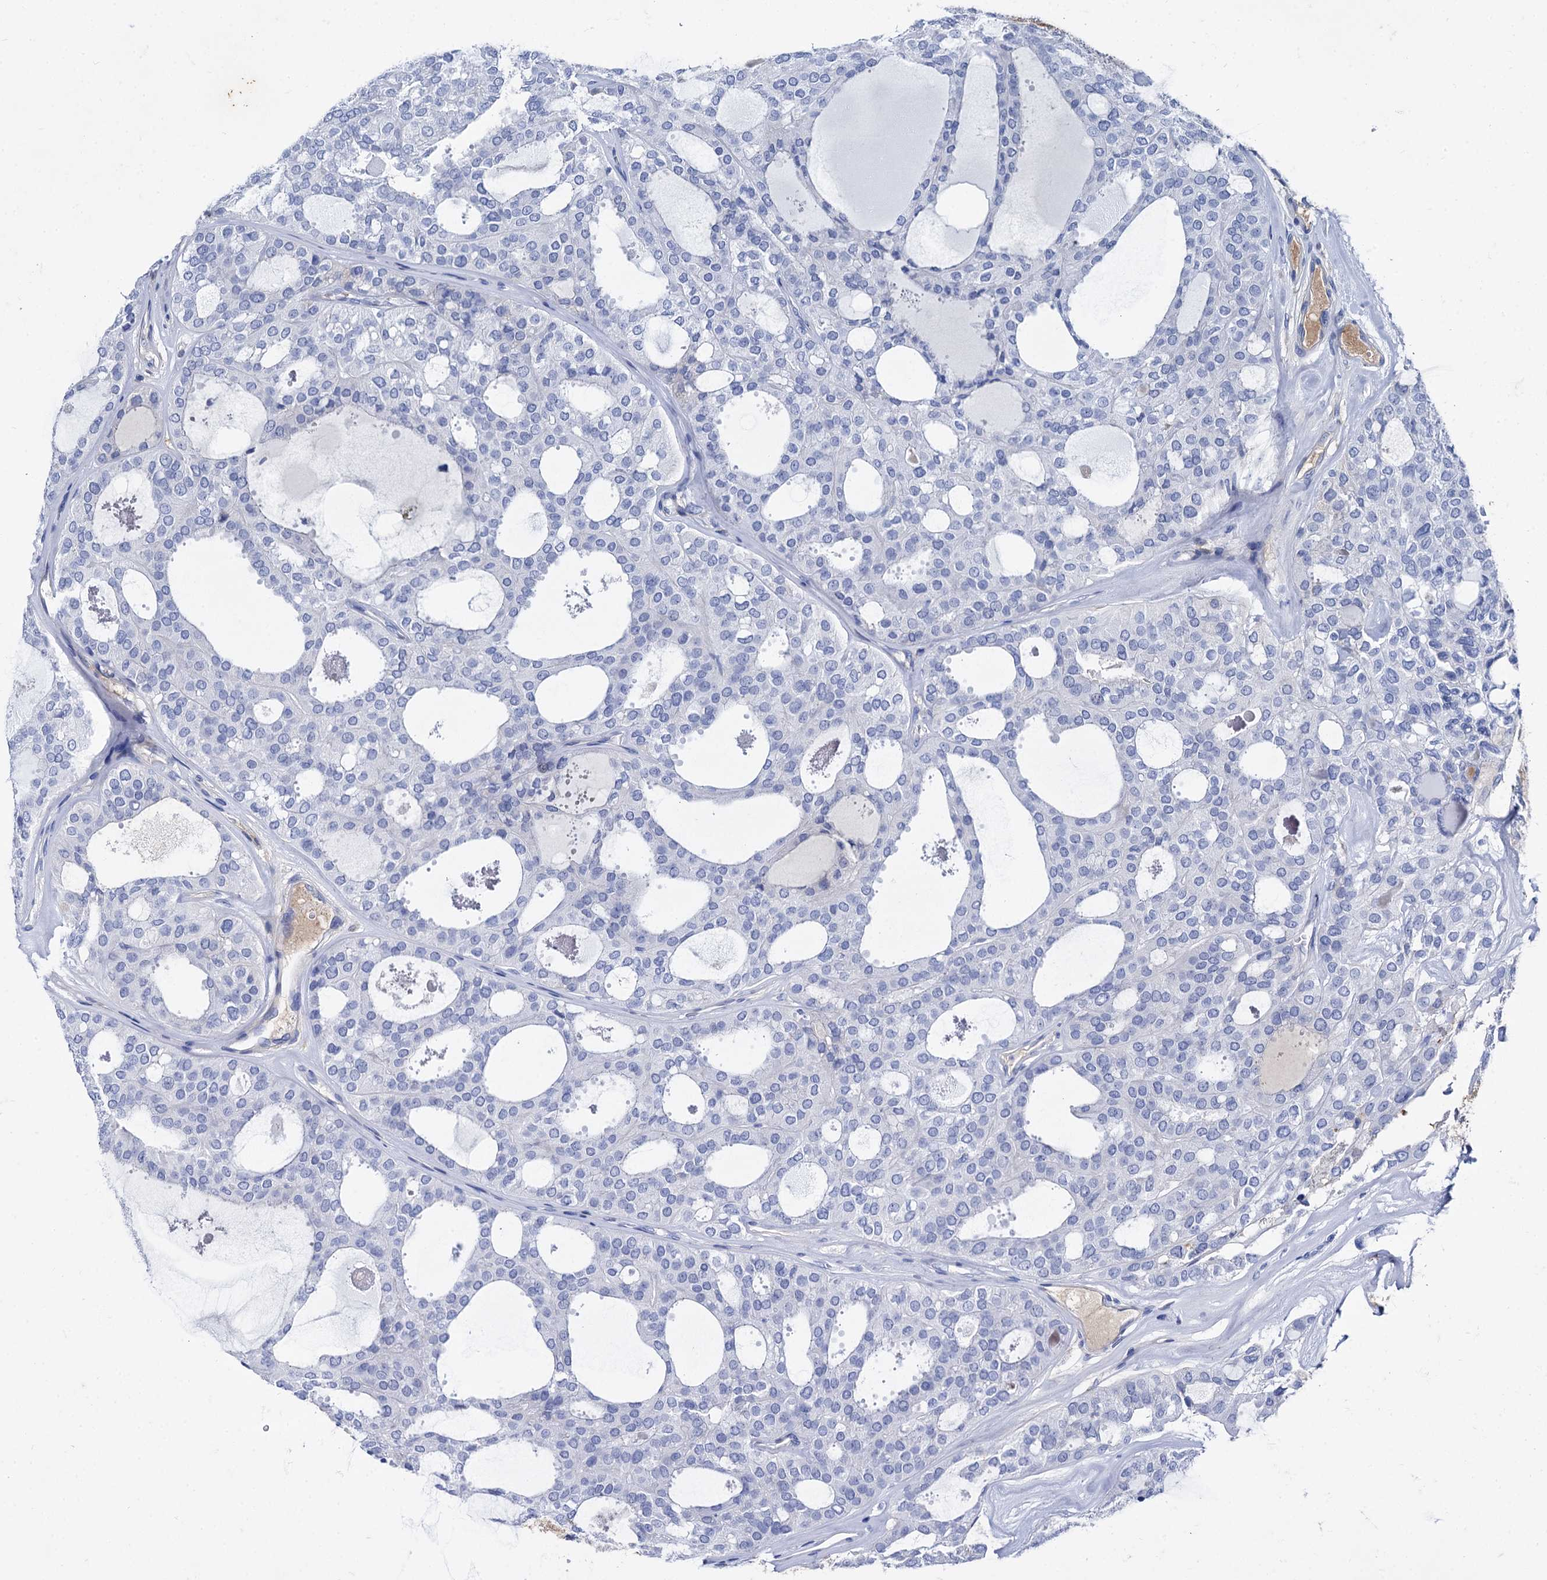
{"staining": {"intensity": "negative", "quantity": "none", "location": "none"}, "tissue": "thyroid cancer", "cell_type": "Tumor cells", "image_type": "cancer", "snomed": [{"axis": "morphology", "description": "Follicular adenoma carcinoma, NOS"}, {"axis": "topography", "description": "Thyroid gland"}], "caption": "An immunohistochemistry micrograph of thyroid follicular adenoma carcinoma is shown. There is no staining in tumor cells of thyroid follicular adenoma carcinoma. (DAB (3,3'-diaminobenzidine) immunohistochemistry (IHC) visualized using brightfield microscopy, high magnification).", "gene": "TMEM72", "patient": {"sex": "male", "age": 75}}